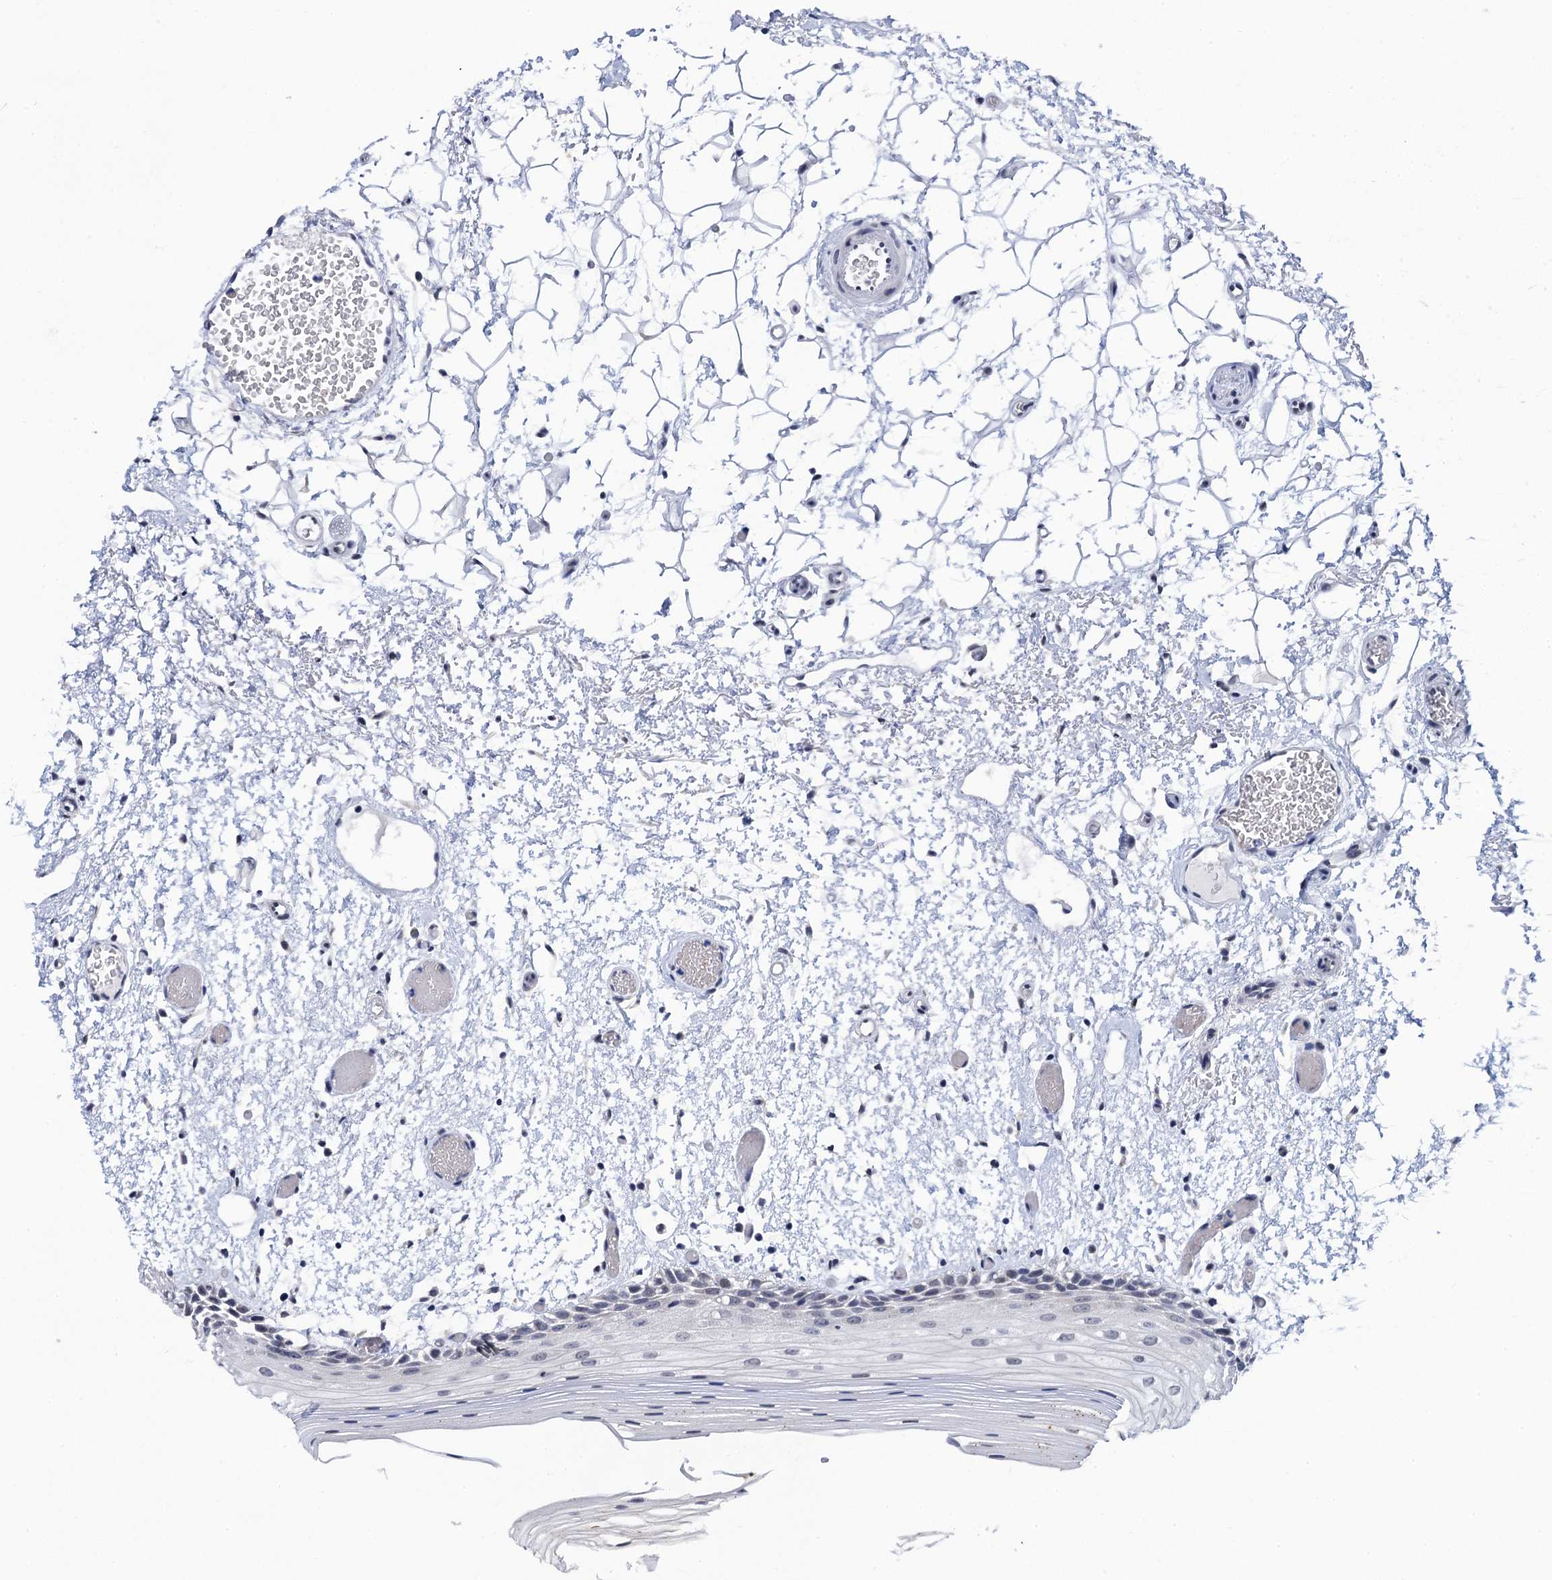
{"staining": {"intensity": "moderate", "quantity": "<25%", "location": "cytoplasmic/membranous"}, "tissue": "oral mucosa", "cell_type": "Squamous epithelial cells", "image_type": "normal", "snomed": [{"axis": "morphology", "description": "Normal tissue, NOS"}, {"axis": "topography", "description": "Oral tissue"}], "caption": "IHC staining of unremarkable oral mucosa, which demonstrates low levels of moderate cytoplasmic/membranous positivity in approximately <25% of squamous epithelial cells indicating moderate cytoplasmic/membranous protein positivity. The staining was performed using DAB (brown) for protein detection and nuclei were counterstained in hematoxylin (blue).", "gene": "C16orf87", "patient": {"sex": "male", "age": 52}}